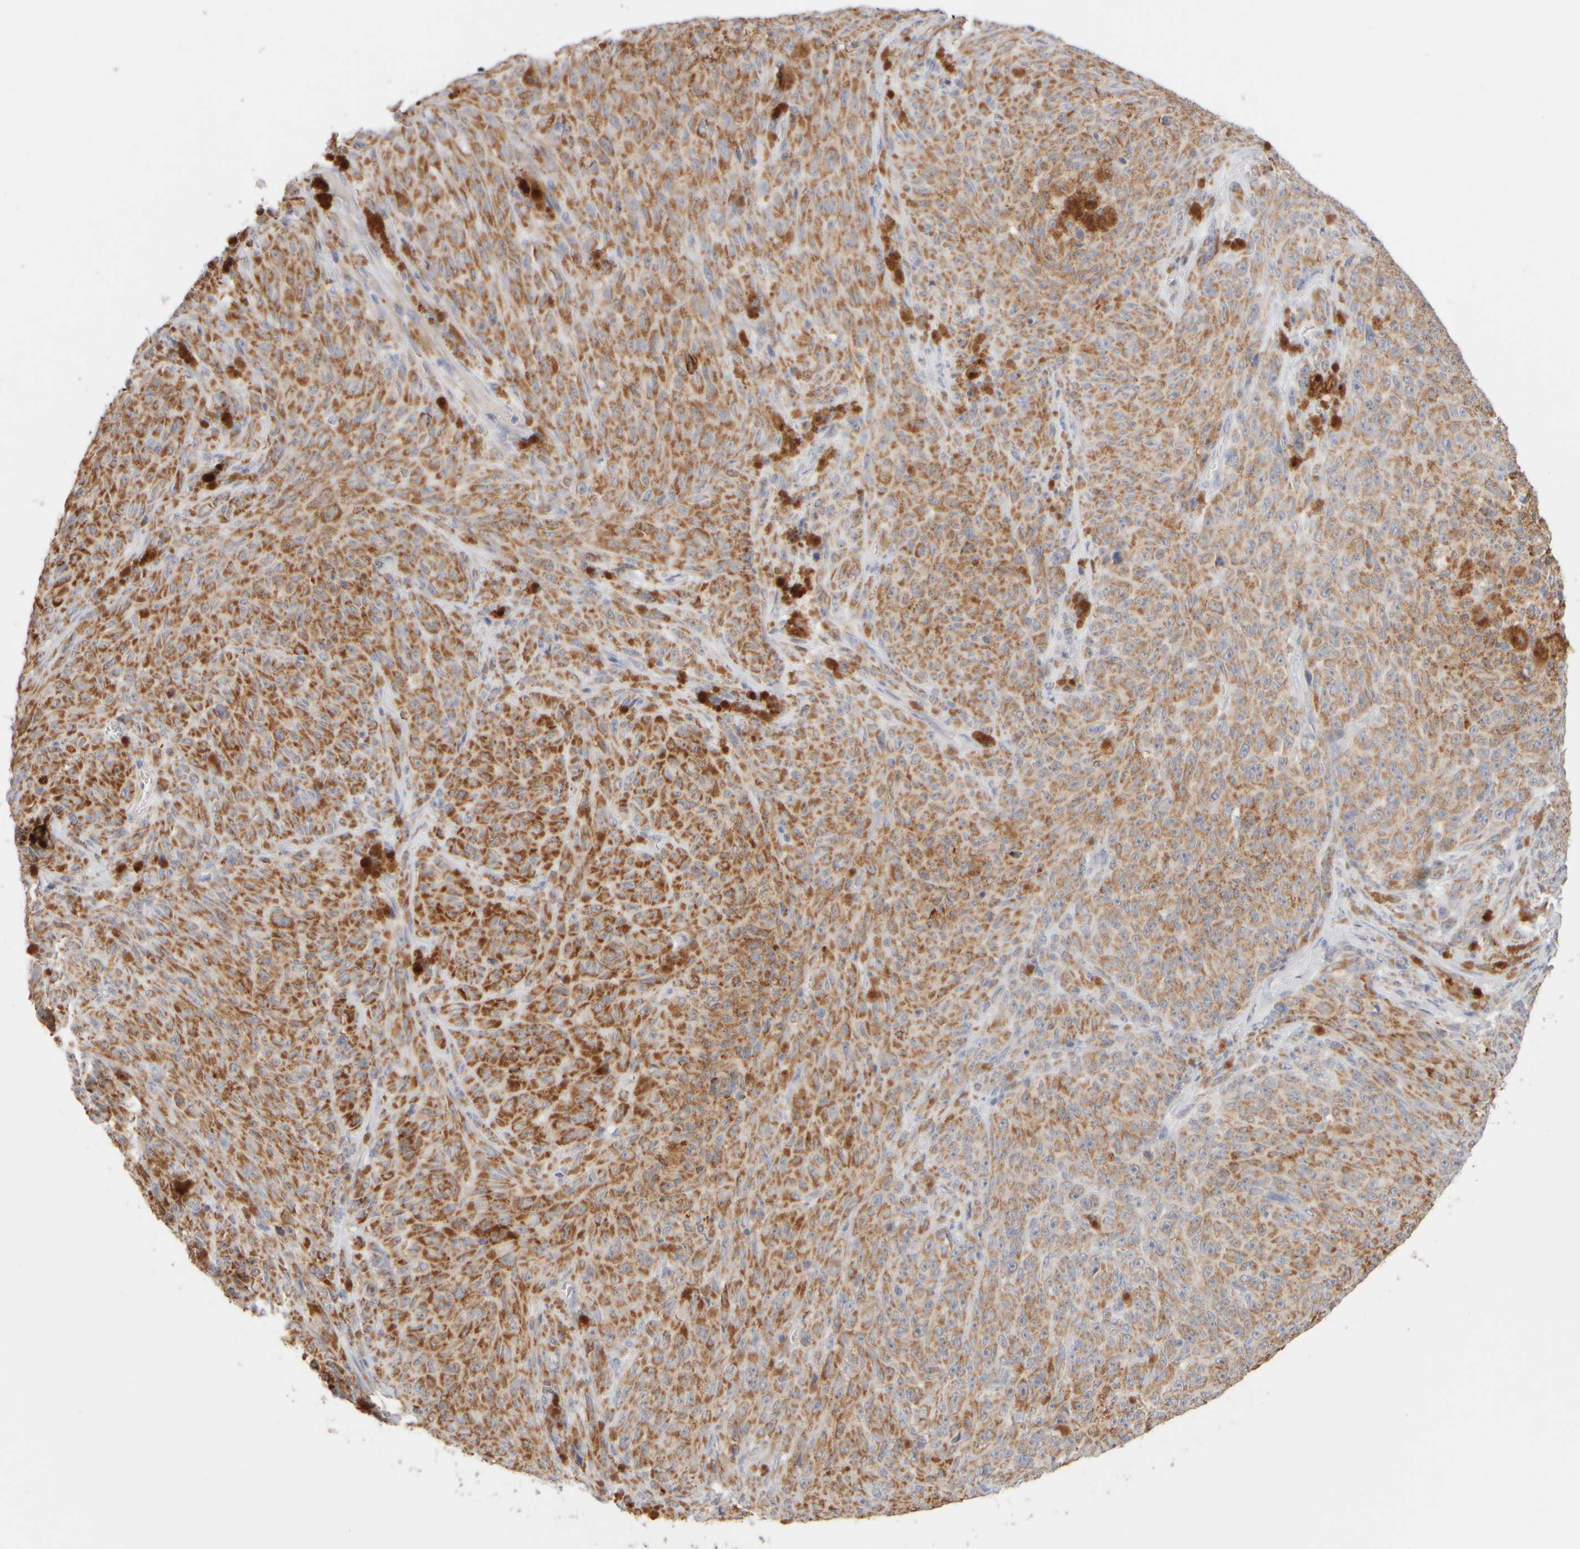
{"staining": {"intensity": "moderate", "quantity": ">75%", "location": "cytoplasmic/membranous"}, "tissue": "melanoma", "cell_type": "Tumor cells", "image_type": "cancer", "snomed": [{"axis": "morphology", "description": "Malignant melanoma, NOS"}, {"axis": "topography", "description": "Skin"}], "caption": "Immunohistochemistry histopathology image of neoplastic tissue: human melanoma stained using IHC displays medium levels of moderate protein expression localized specifically in the cytoplasmic/membranous of tumor cells, appearing as a cytoplasmic/membranous brown color.", "gene": "ZNF112", "patient": {"sex": "female", "age": 82}}